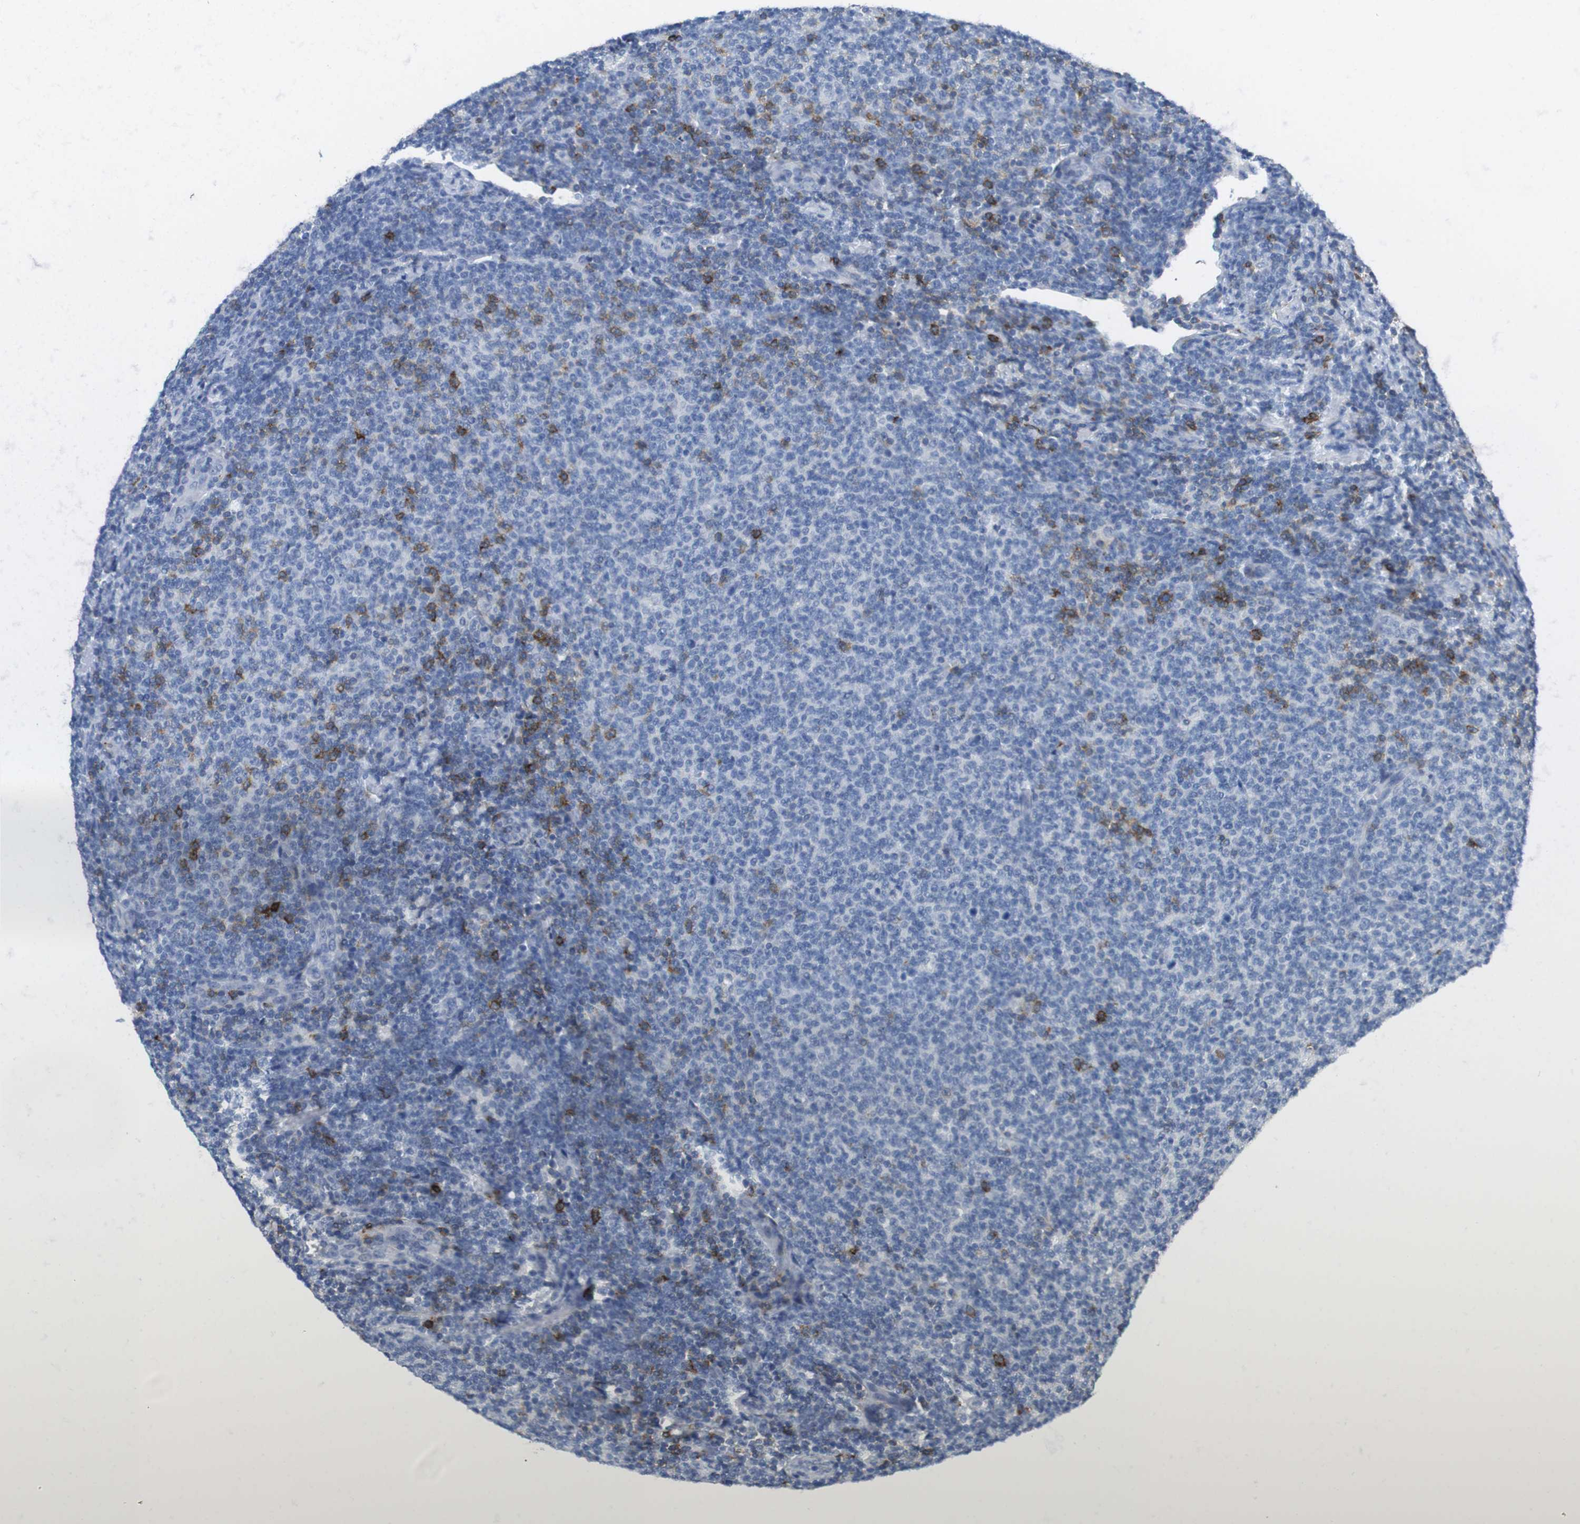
{"staining": {"intensity": "negative", "quantity": "none", "location": "none"}, "tissue": "lymphoma", "cell_type": "Tumor cells", "image_type": "cancer", "snomed": [{"axis": "morphology", "description": "Malignant lymphoma, non-Hodgkin's type, Low grade"}, {"axis": "topography", "description": "Lymph node"}], "caption": "Tumor cells show no significant positivity in lymphoma.", "gene": "CD5", "patient": {"sex": "male", "age": 66}}